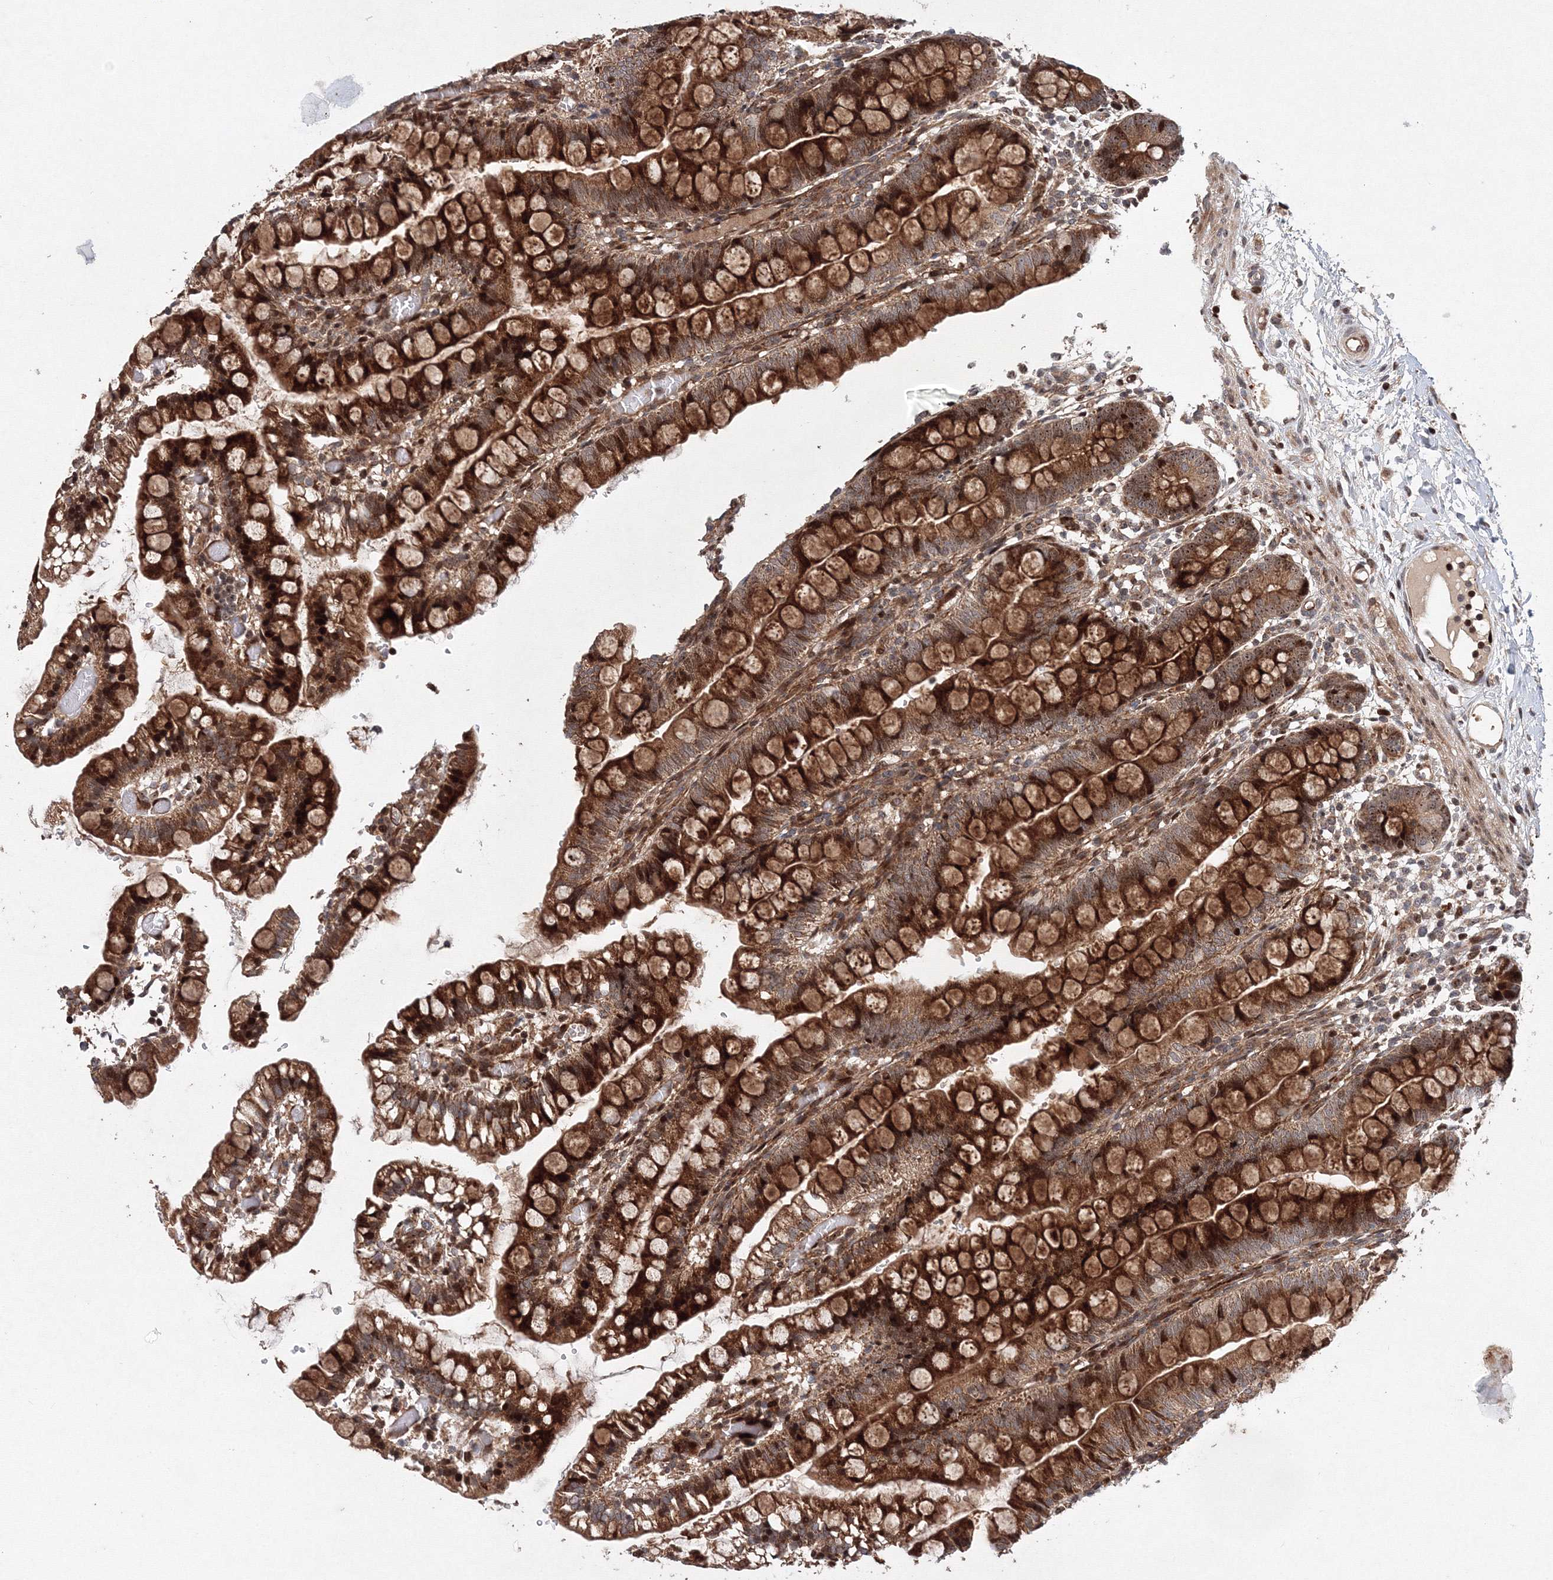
{"staining": {"intensity": "strong", "quantity": ">75%", "location": "cytoplasmic/membranous"}, "tissue": "small intestine", "cell_type": "Glandular cells", "image_type": "normal", "snomed": [{"axis": "morphology", "description": "Normal tissue, NOS"}, {"axis": "morphology", "description": "Developmental malformation"}, {"axis": "topography", "description": "Small intestine"}], "caption": "Immunohistochemical staining of benign human small intestine exhibits strong cytoplasmic/membranous protein positivity in about >75% of glandular cells. (Brightfield microscopy of DAB IHC at high magnification).", "gene": "ANKAR", "patient": {"sex": "male"}}